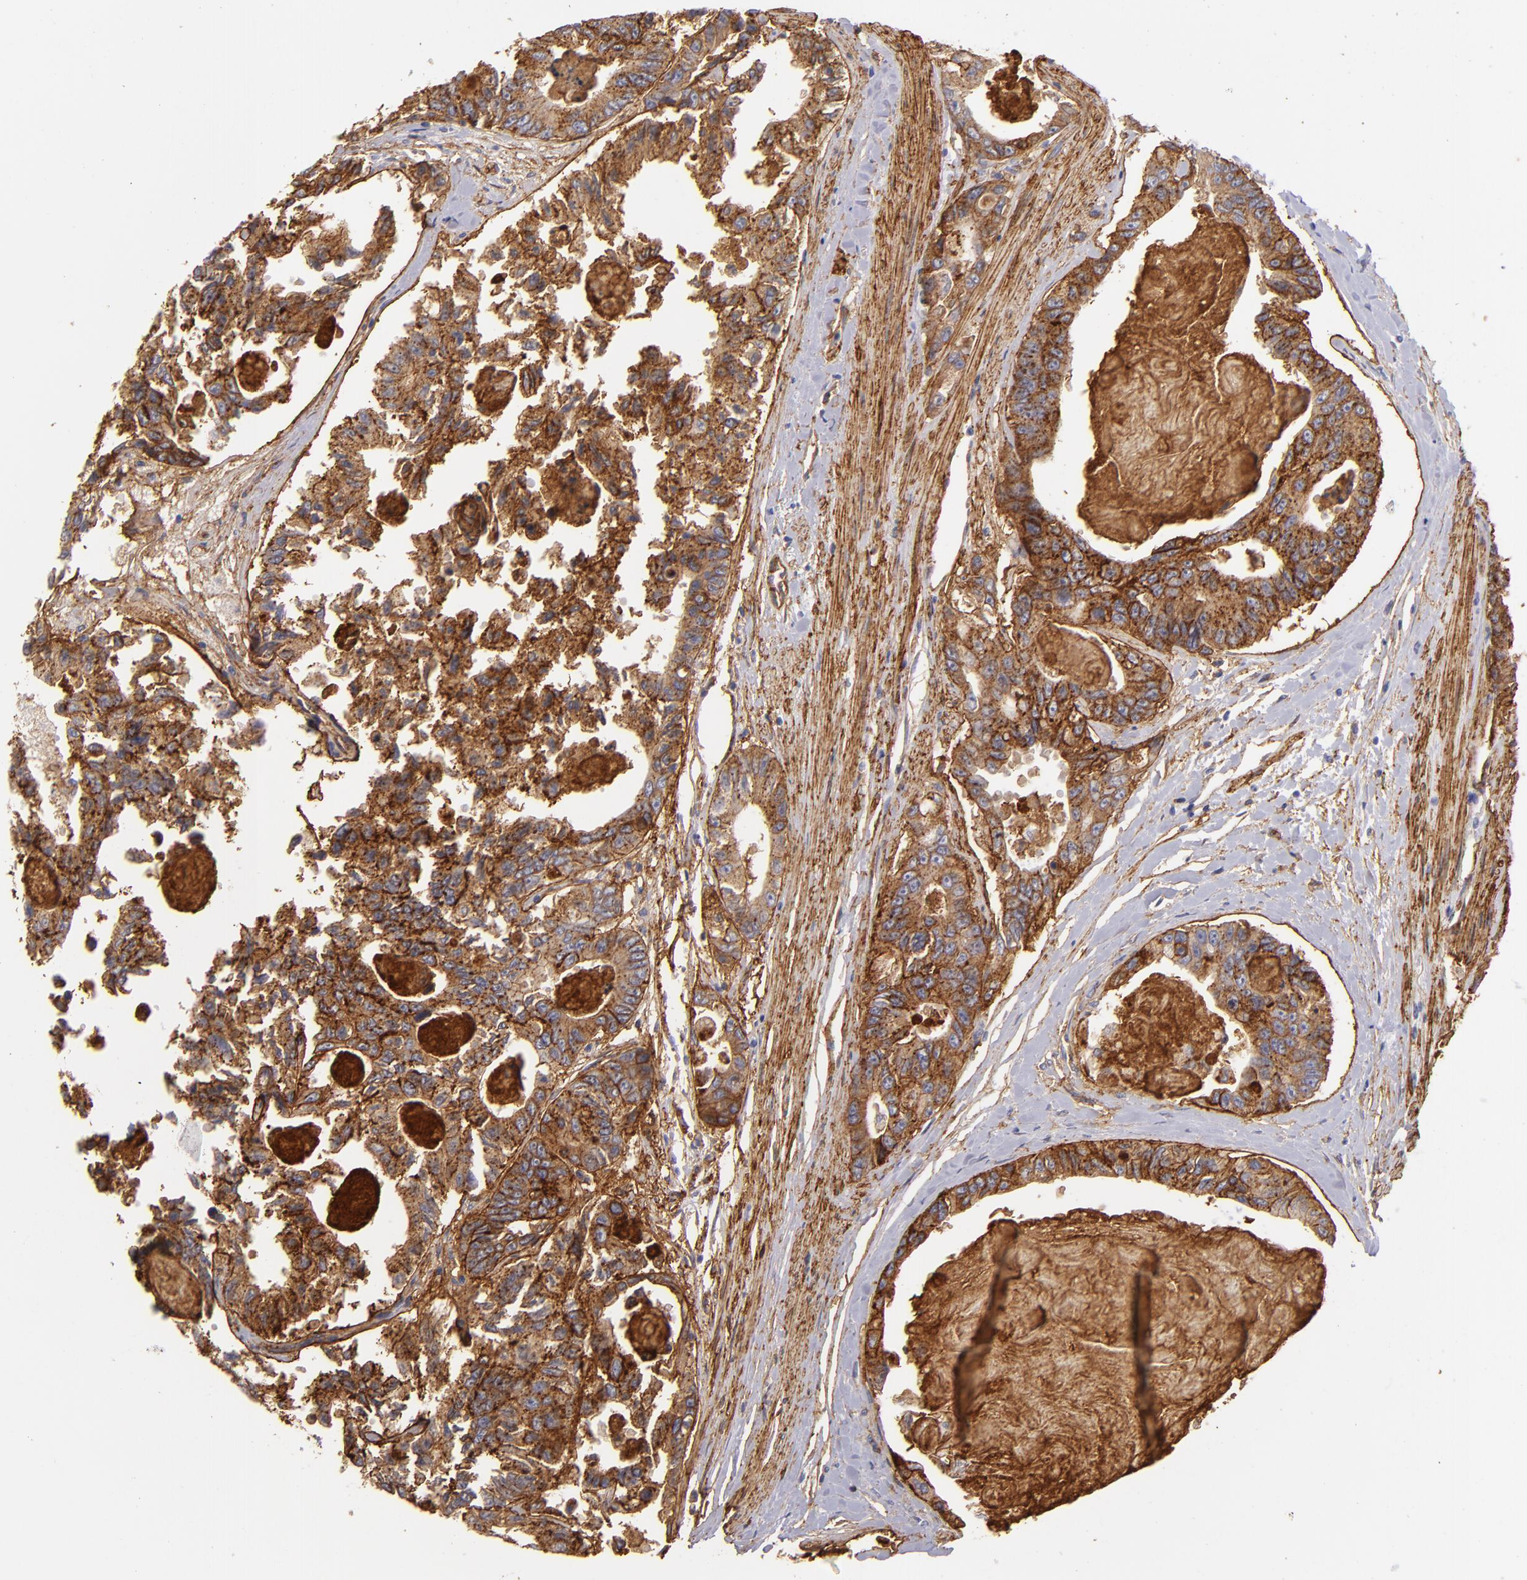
{"staining": {"intensity": "strong", "quantity": ">75%", "location": "cytoplasmic/membranous"}, "tissue": "colorectal cancer", "cell_type": "Tumor cells", "image_type": "cancer", "snomed": [{"axis": "morphology", "description": "Adenocarcinoma, NOS"}, {"axis": "topography", "description": "Colon"}], "caption": "Immunohistochemistry of colorectal cancer (adenocarcinoma) reveals high levels of strong cytoplasmic/membranous staining in approximately >75% of tumor cells. The staining is performed using DAB brown chromogen to label protein expression. The nuclei are counter-stained blue using hematoxylin.", "gene": "CD151", "patient": {"sex": "female", "age": 86}}